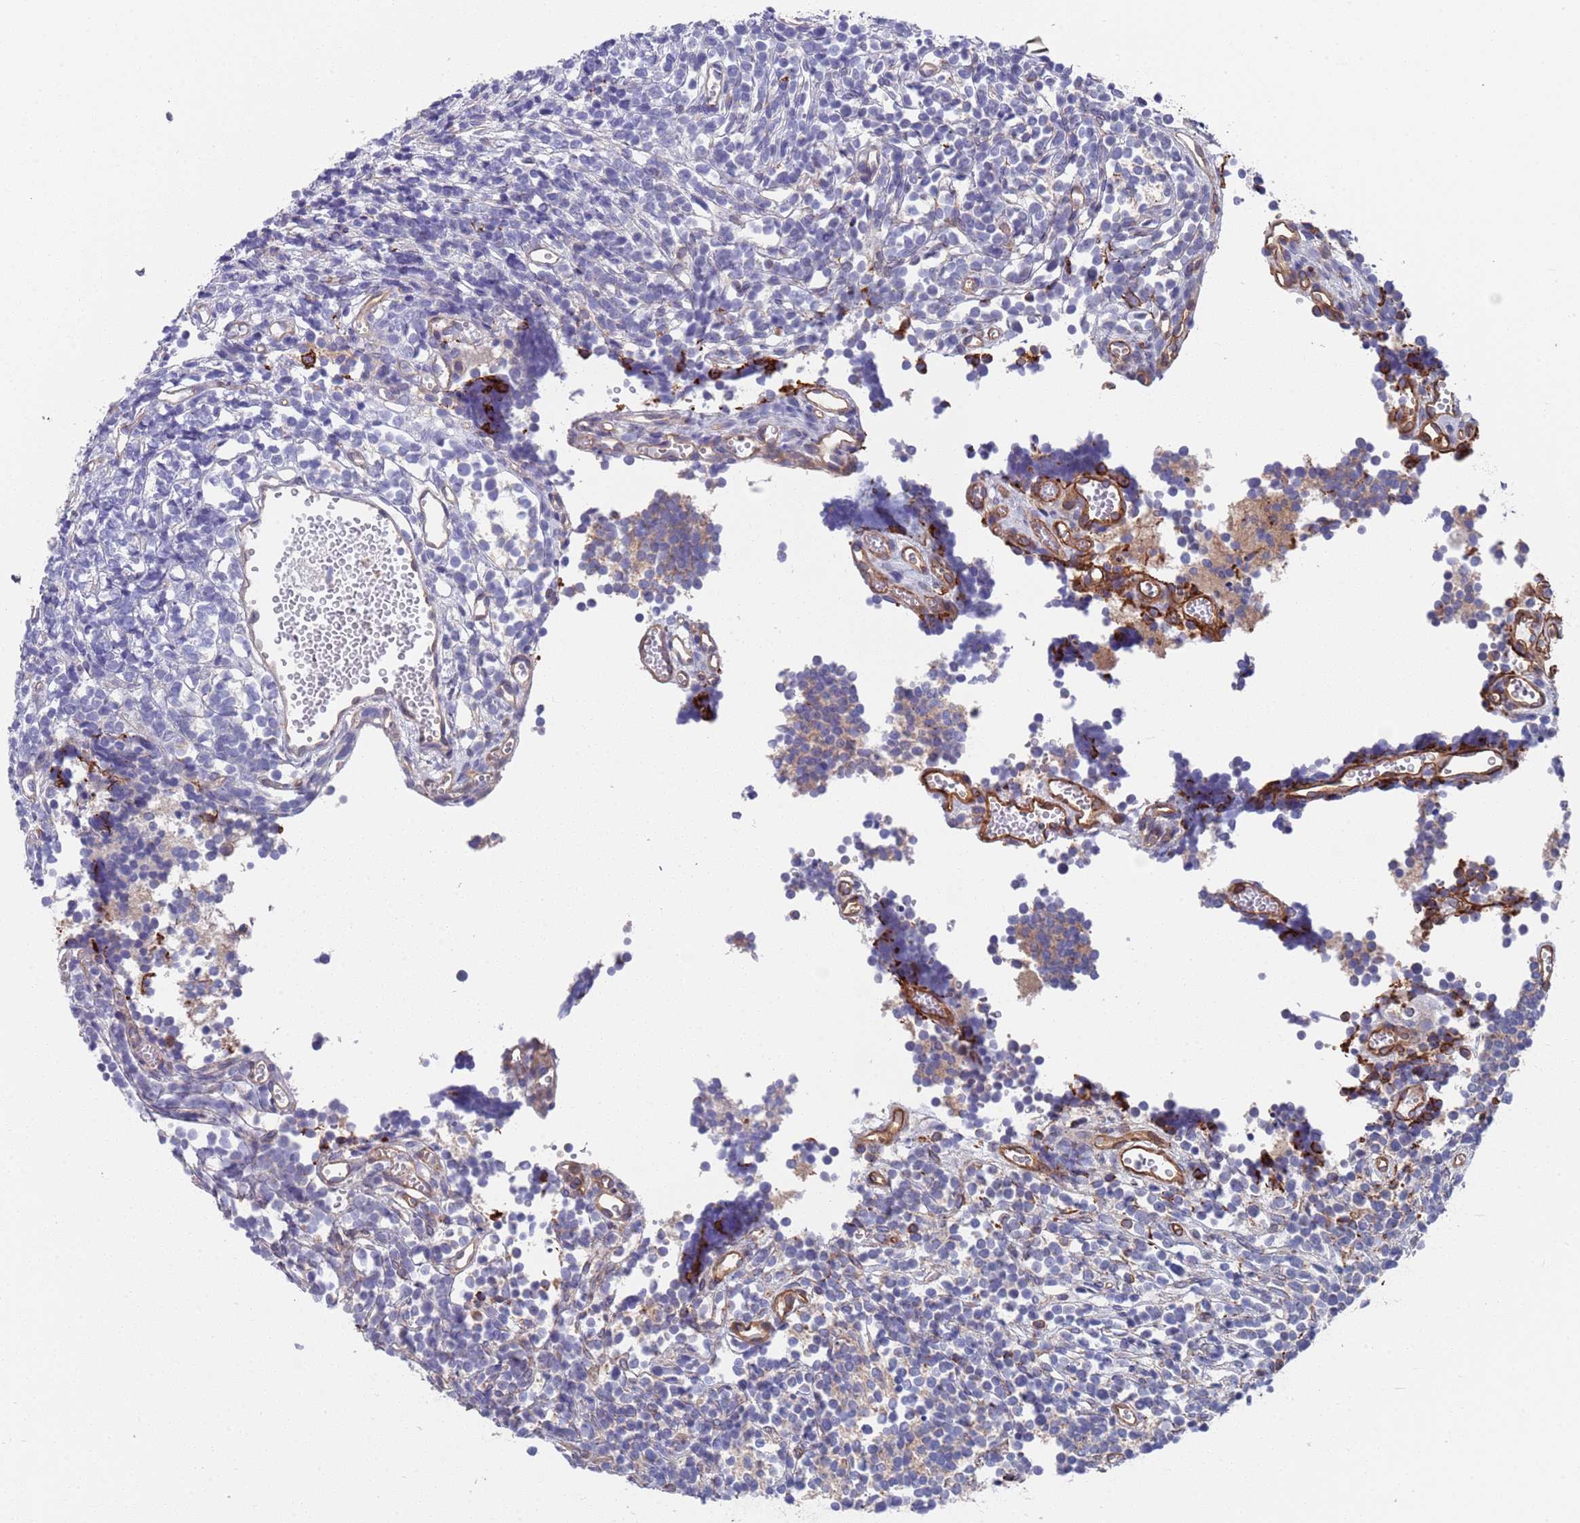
{"staining": {"intensity": "negative", "quantity": "none", "location": "none"}, "tissue": "glioma", "cell_type": "Tumor cells", "image_type": "cancer", "snomed": [{"axis": "morphology", "description": "Glioma, malignant, Low grade"}, {"axis": "topography", "description": "Brain"}], "caption": "The immunohistochemistry photomicrograph has no significant expression in tumor cells of malignant glioma (low-grade) tissue. (Stains: DAB immunohistochemistry (IHC) with hematoxylin counter stain, Microscopy: brightfield microscopy at high magnification).", "gene": "JAKMIP2", "patient": {"sex": "female", "age": 1}}